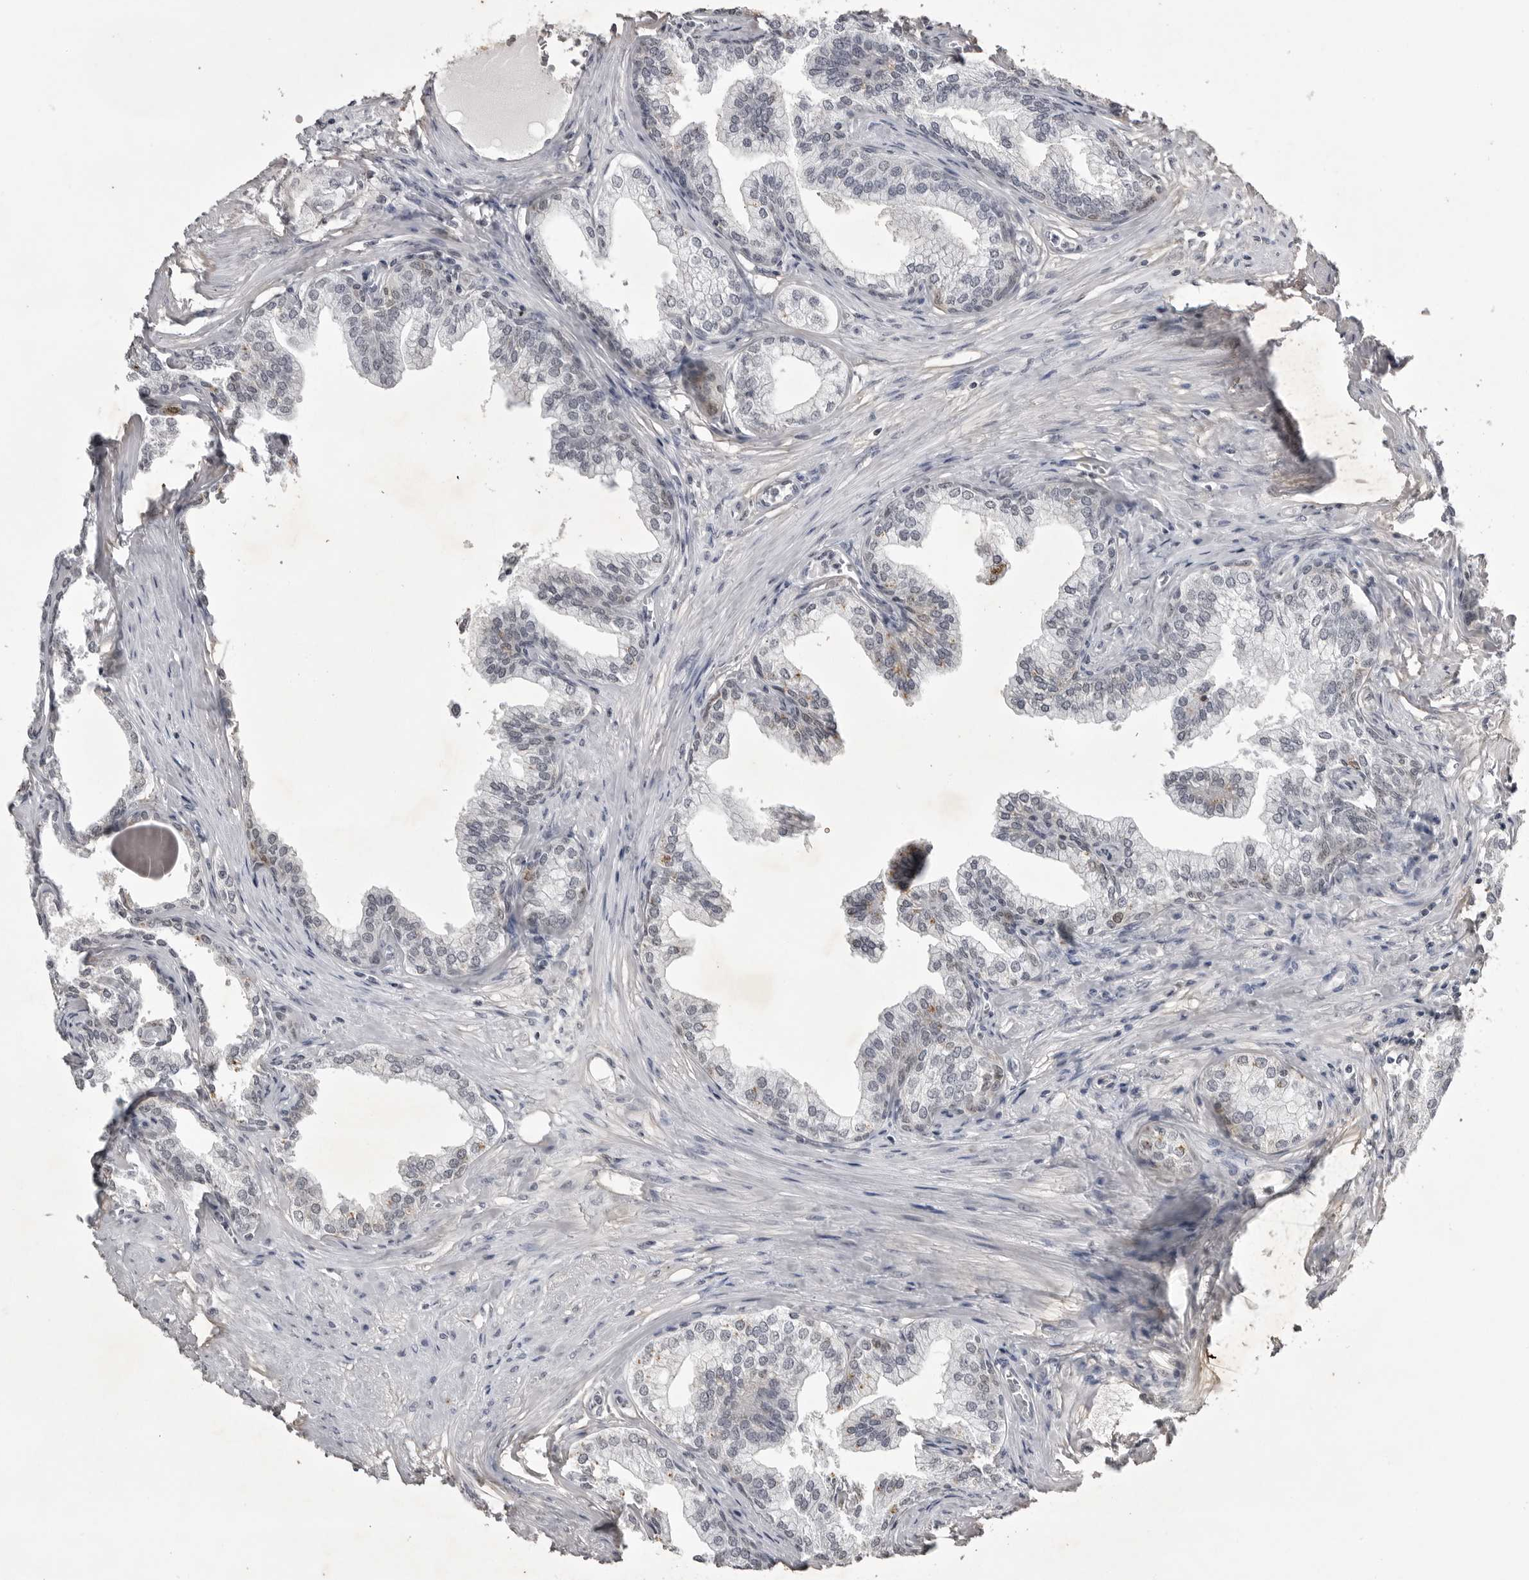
{"staining": {"intensity": "negative", "quantity": "none", "location": "none"}, "tissue": "prostate", "cell_type": "Glandular cells", "image_type": "normal", "snomed": [{"axis": "morphology", "description": "Normal tissue, NOS"}, {"axis": "morphology", "description": "Urothelial carcinoma, Low grade"}, {"axis": "topography", "description": "Urinary bladder"}, {"axis": "topography", "description": "Prostate"}], "caption": "Immunohistochemistry image of unremarkable prostate: prostate stained with DAB demonstrates no significant protein staining in glandular cells.", "gene": "RRM1", "patient": {"sex": "male", "age": 60}}